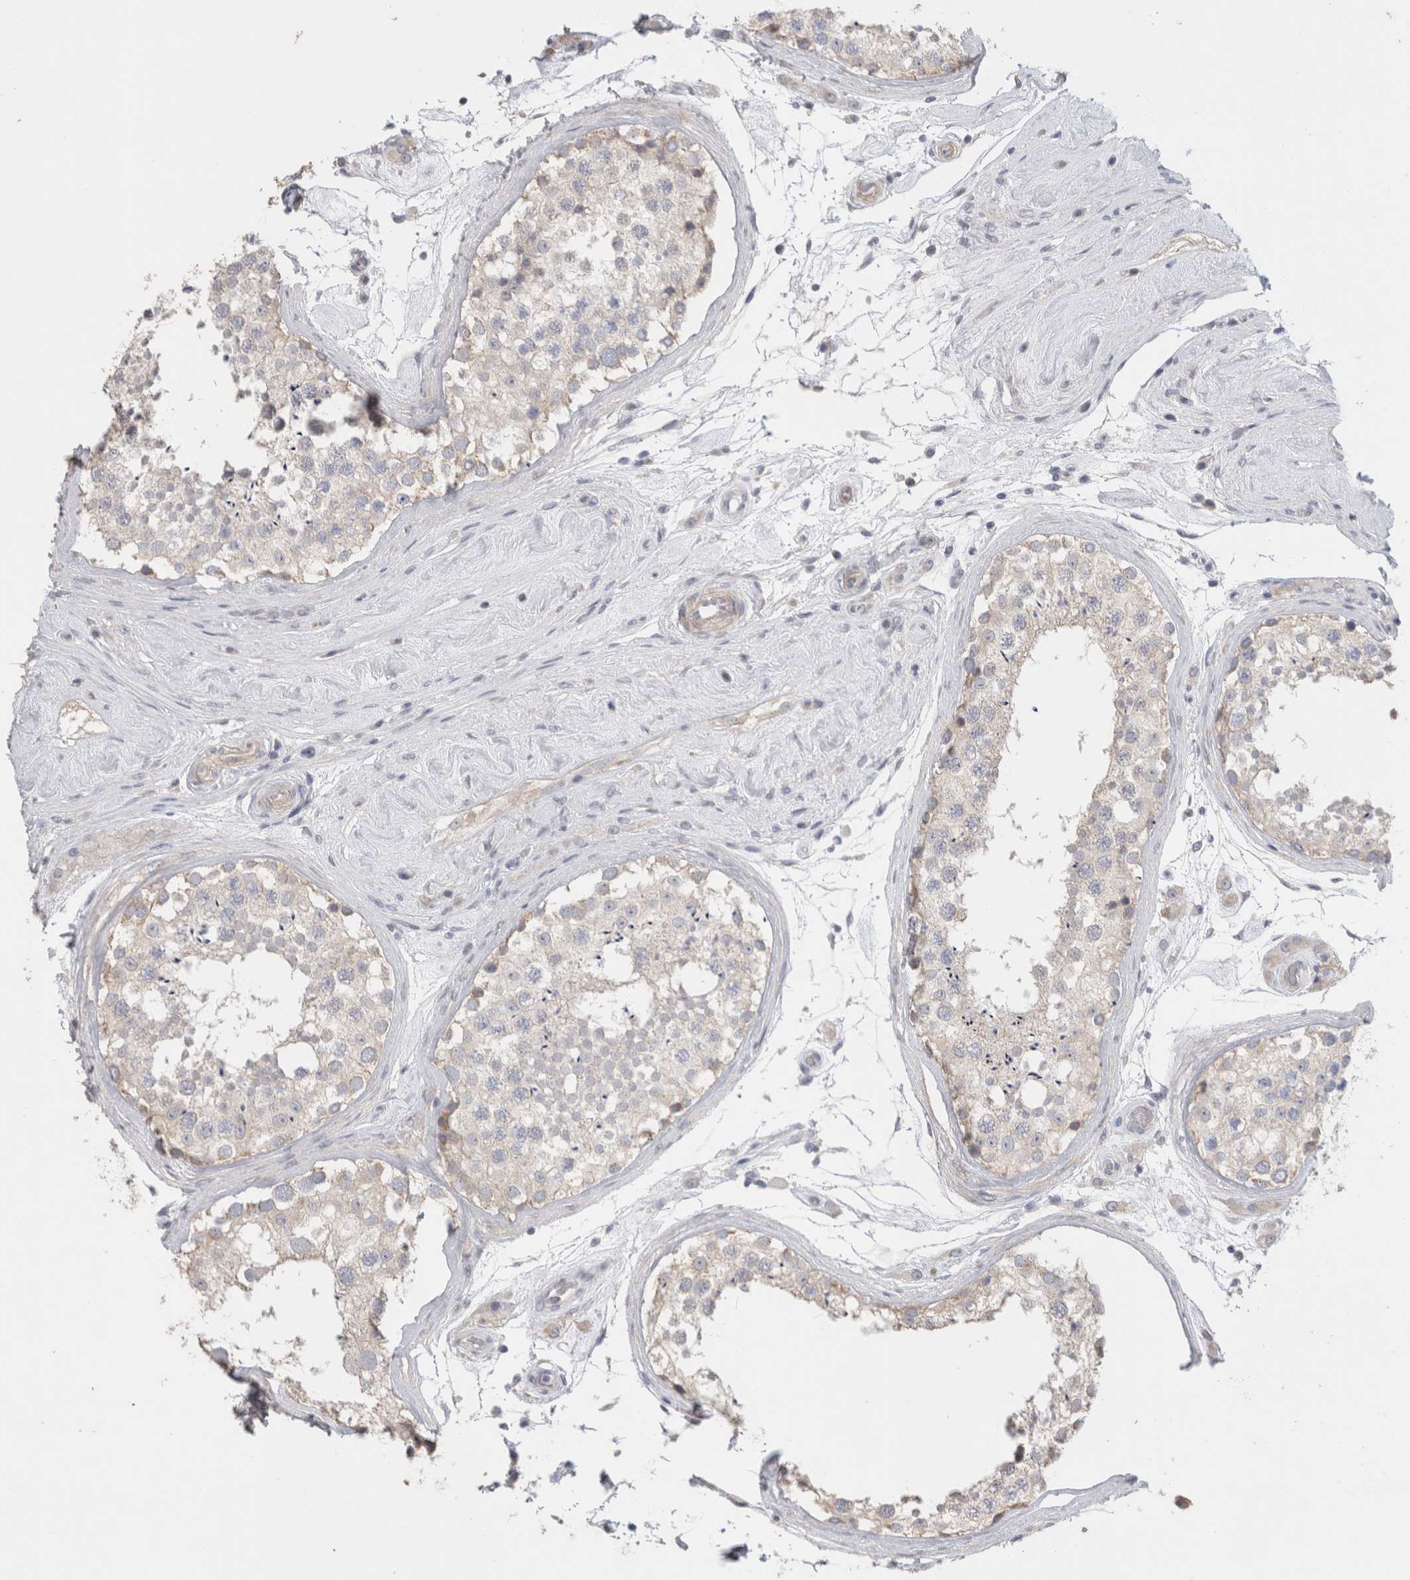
{"staining": {"intensity": "weak", "quantity": "25%-75%", "location": "cytoplasmic/membranous"}, "tissue": "testis", "cell_type": "Cells in seminiferous ducts", "image_type": "normal", "snomed": [{"axis": "morphology", "description": "Normal tissue, NOS"}, {"axis": "topography", "description": "Testis"}], "caption": "A low amount of weak cytoplasmic/membranous staining is present in about 25%-75% of cells in seminiferous ducts in normal testis.", "gene": "DMD", "patient": {"sex": "male", "age": 46}}